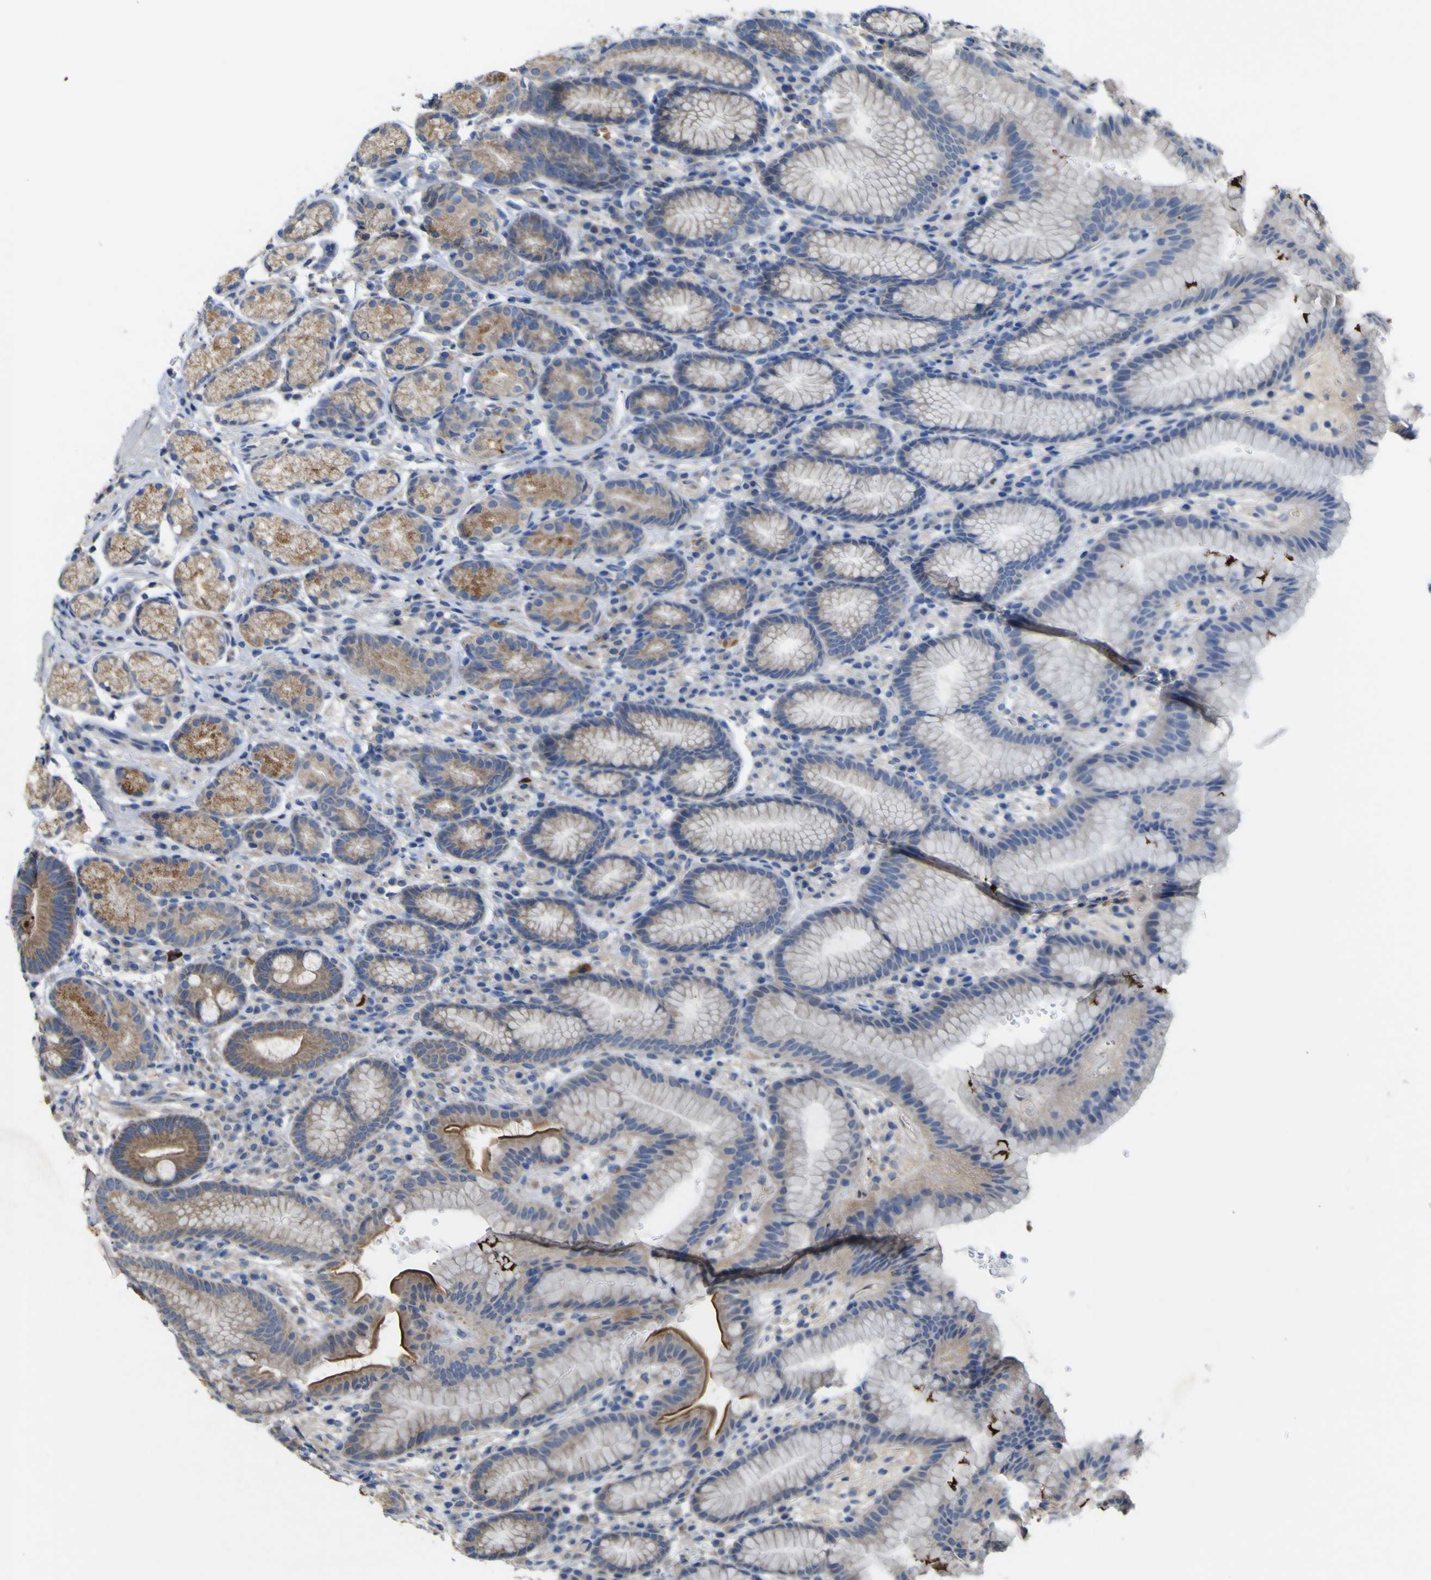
{"staining": {"intensity": "moderate", "quantity": "25%-75%", "location": "cytoplasmic/membranous"}, "tissue": "stomach", "cell_type": "Glandular cells", "image_type": "normal", "snomed": [{"axis": "morphology", "description": "Normal tissue, NOS"}, {"axis": "topography", "description": "Stomach, lower"}], "caption": "Glandular cells exhibit medium levels of moderate cytoplasmic/membranous expression in approximately 25%-75% of cells in benign human stomach. The staining was performed using DAB, with brown indicating positive protein expression. Nuclei are stained blue with hematoxylin.", "gene": "IRAK2", "patient": {"sex": "male", "age": 52}}